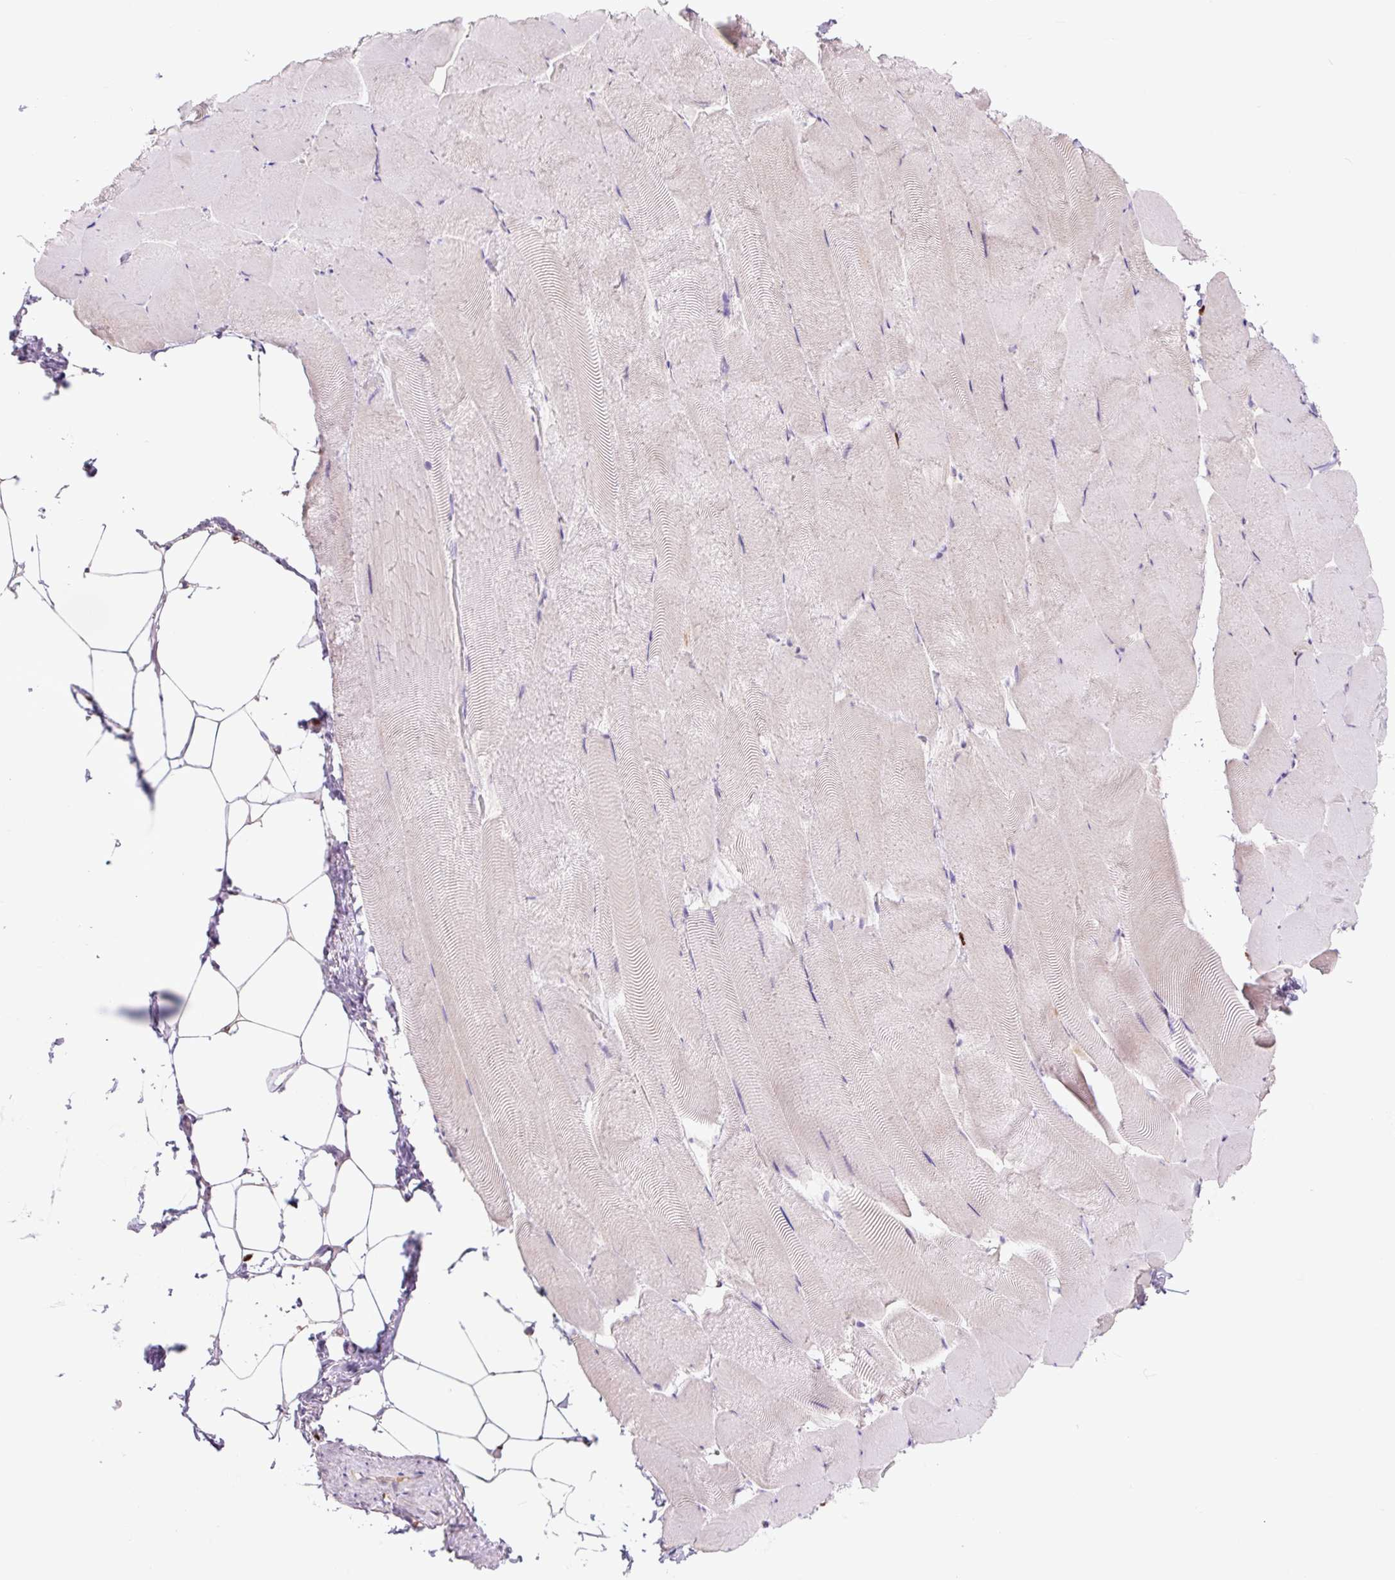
{"staining": {"intensity": "negative", "quantity": "none", "location": "none"}, "tissue": "skeletal muscle", "cell_type": "Myocytes", "image_type": "normal", "snomed": [{"axis": "morphology", "description": "Normal tissue, NOS"}, {"axis": "topography", "description": "Skeletal muscle"}], "caption": "This image is of normal skeletal muscle stained with immunohistochemistry to label a protein in brown with the nuclei are counter-stained blue. There is no staining in myocytes. (DAB (3,3'-diaminobenzidine) immunohistochemistry visualized using brightfield microscopy, high magnification).", "gene": "SPI1", "patient": {"sex": "female", "age": 64}}